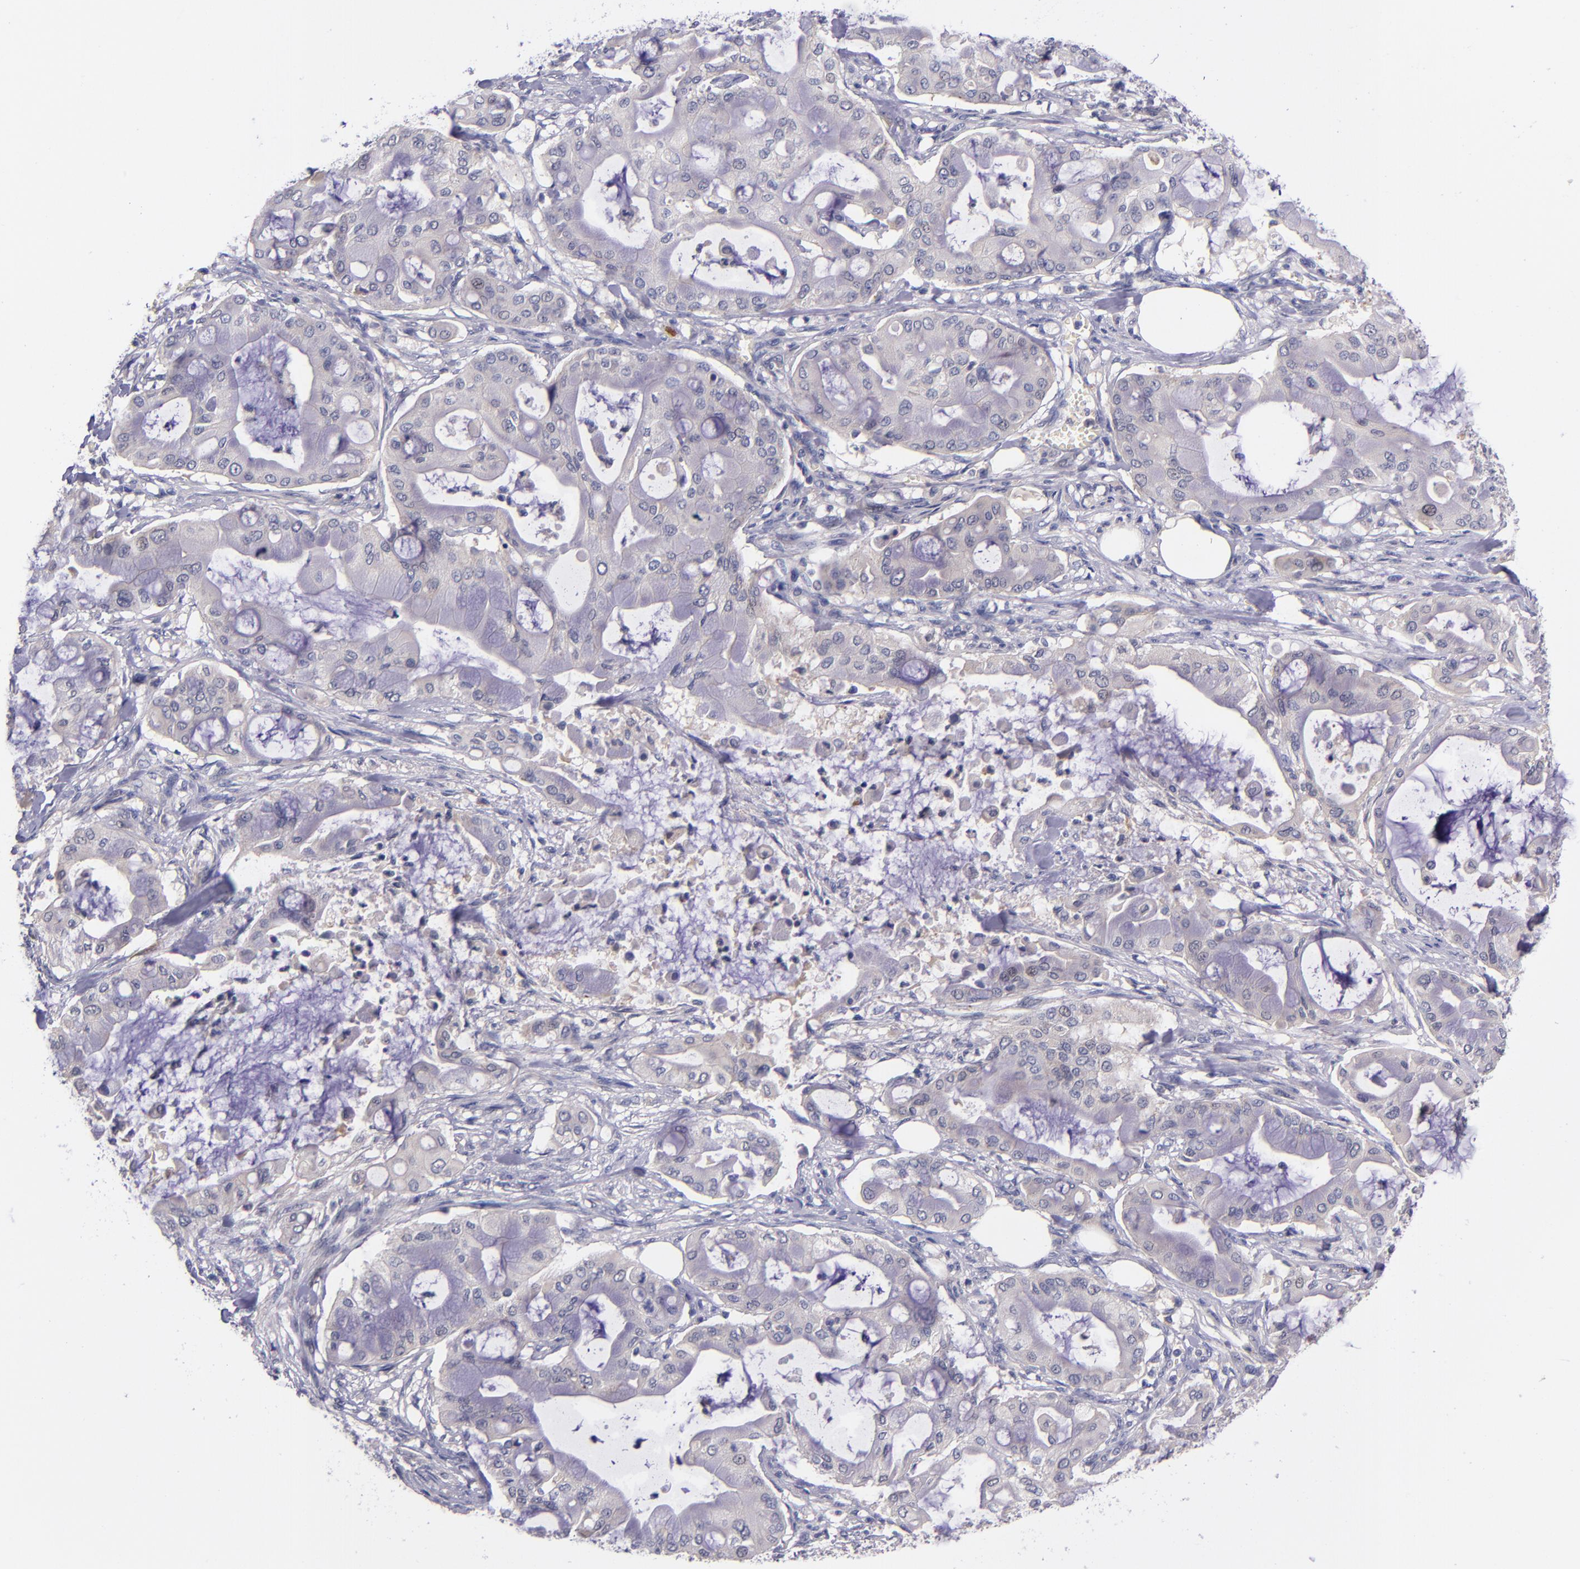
{"staining": {"intensity": "weak", "quantity": "<25%", "location": "cytoplasmic/membranous"}, "tissue": "pancreatic cancer", "cell_type": "Tumor cells", "image_type": "cancer", "snomed": [{"axis": "morphology", "description": "Adenocarcinoma, NOS"}, {"axis": "morphology", "description": "Adenocarcinoma, metastatic, NOS"}, {"axis": "topography", "description": "Lymph node"}, {"axis": "topography", "description": "Pancreas"}, {"axis": "topography", "description": "Duodenum"}], "caption": "Immunohistochemical staining of pancreatic cancer shows no significant positivity in tumor cells.", "gene": "RBP4", "patient": {"sex": "female", "age": 64}}